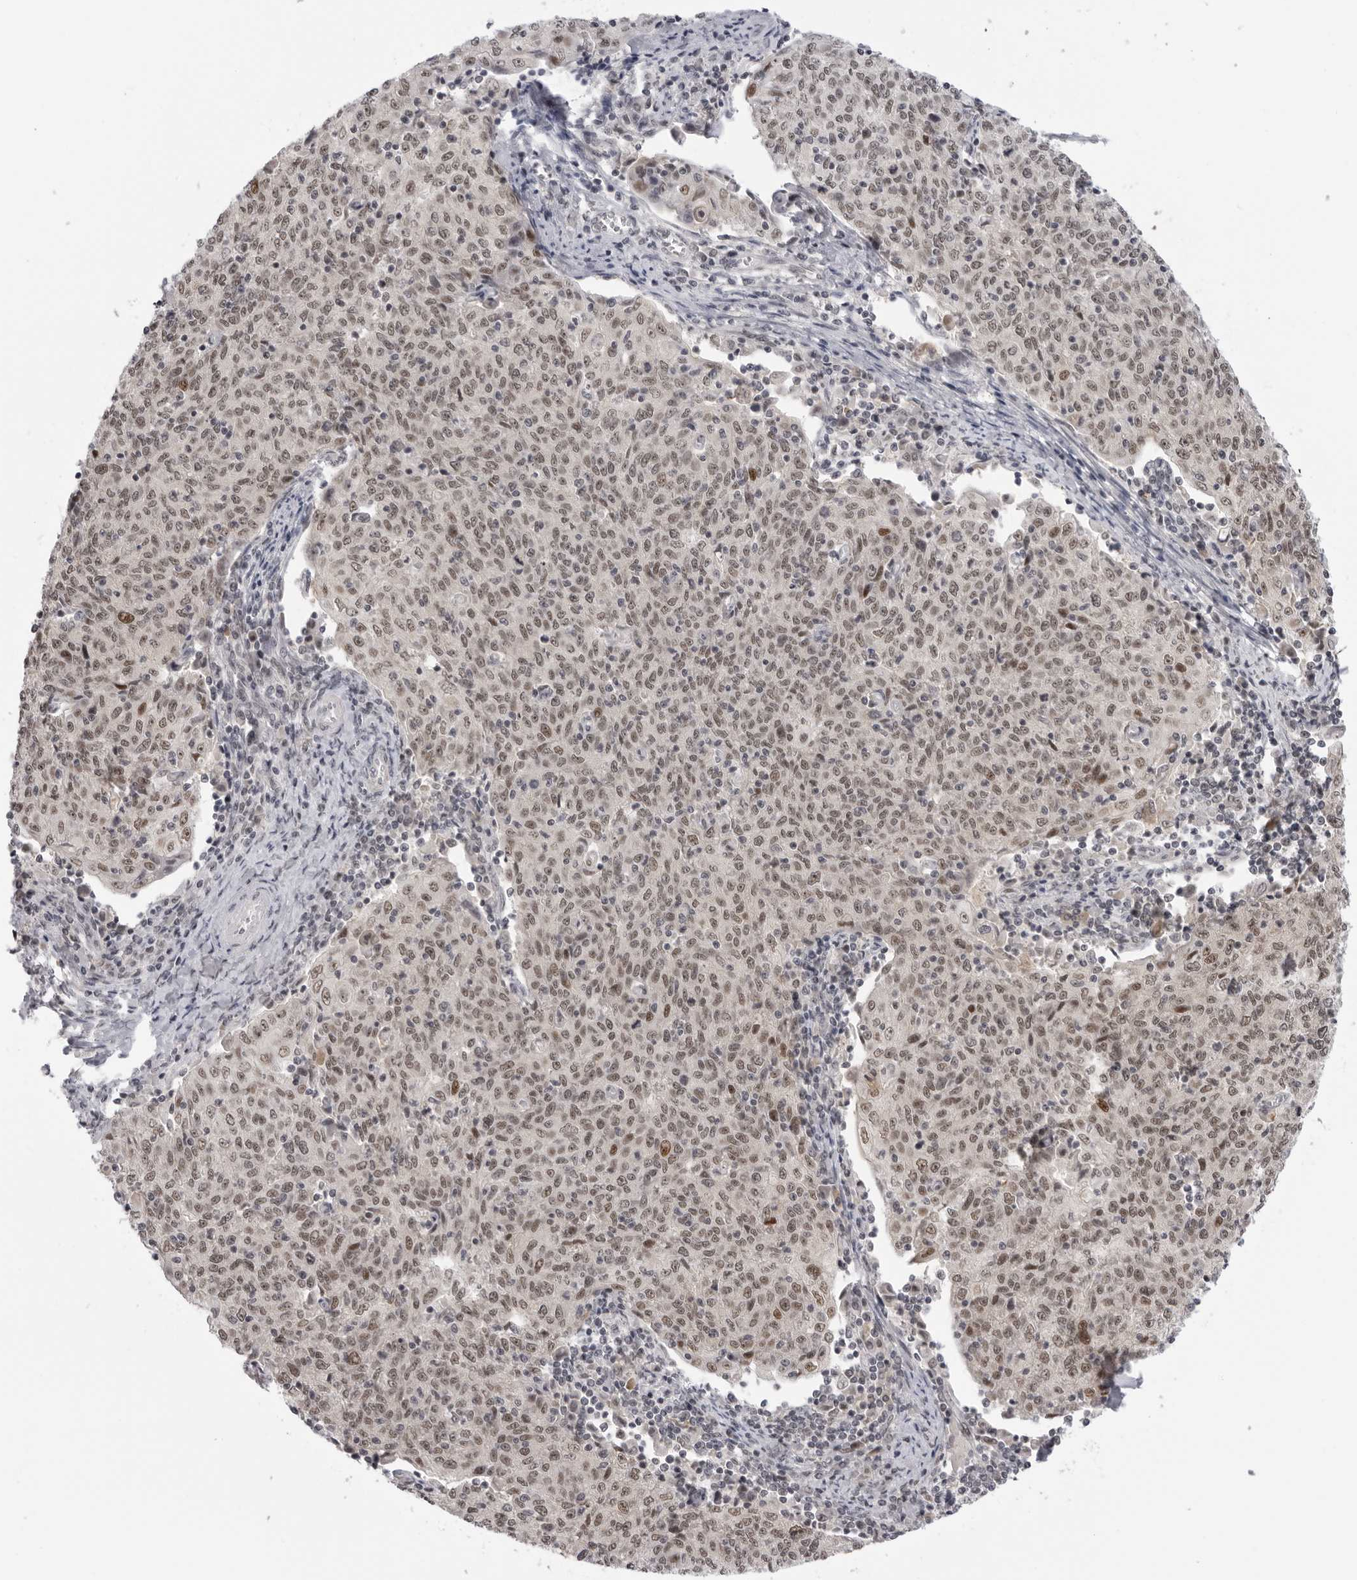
{"staining": {"intensity": "weak", "quantity": ">75%", "location": "nuclear"}, "tissue": "cervical cancer", "cell_type": "Tumor cells", "image_type": "cancer", "snomed": [{"axis": "morphology", "description": "Squamous cell carcinoma, NOS"}, {"axis": "topography", "description": "Cervix"}], "caption": "The immunohistochemical stain labels weak nuclear expression in tumor cells of squamous cell carcinoma (cervical) tissue.", "gene": "ALPK2", "patient": {"sex": "female", "age": 48}}